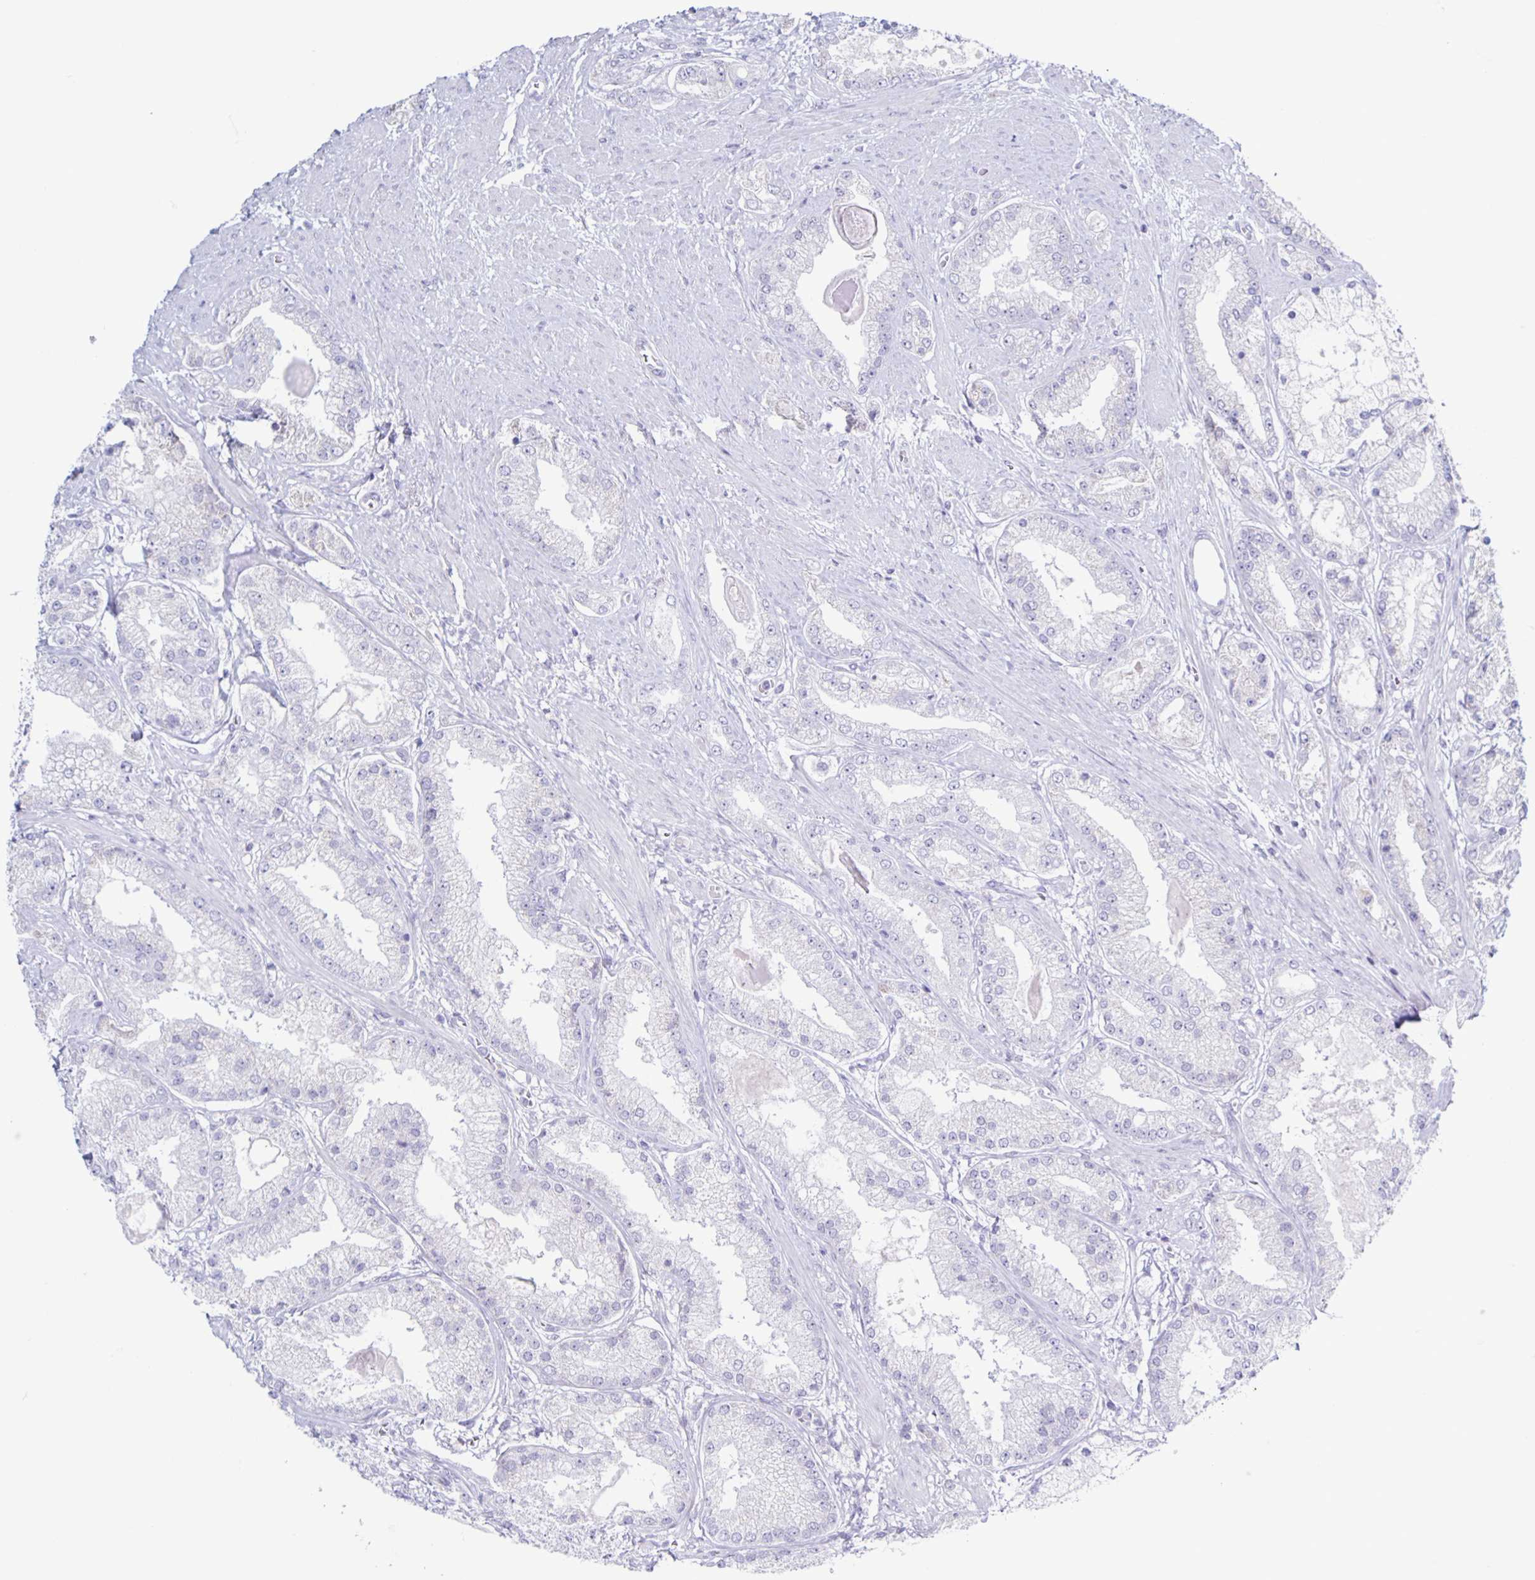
{"staining": {"intensity": "negative", "quantity": "none", "location": "none"}, "tissue": "prostate cancer", "cell_type": "Tumor cells", "image_type": "cancer", "snomed": [{"axis": "morphology", "description": "Adenocarcinoma, High grade"}, {"axis": "topography", "description": "Prostate"}], "caption": "Tumor cells show no significant positivity in prostate cancer (high-grade adenocarcinoma).", "gene": "CT45A5", "patient": {"sex": "male", "age": 67}}